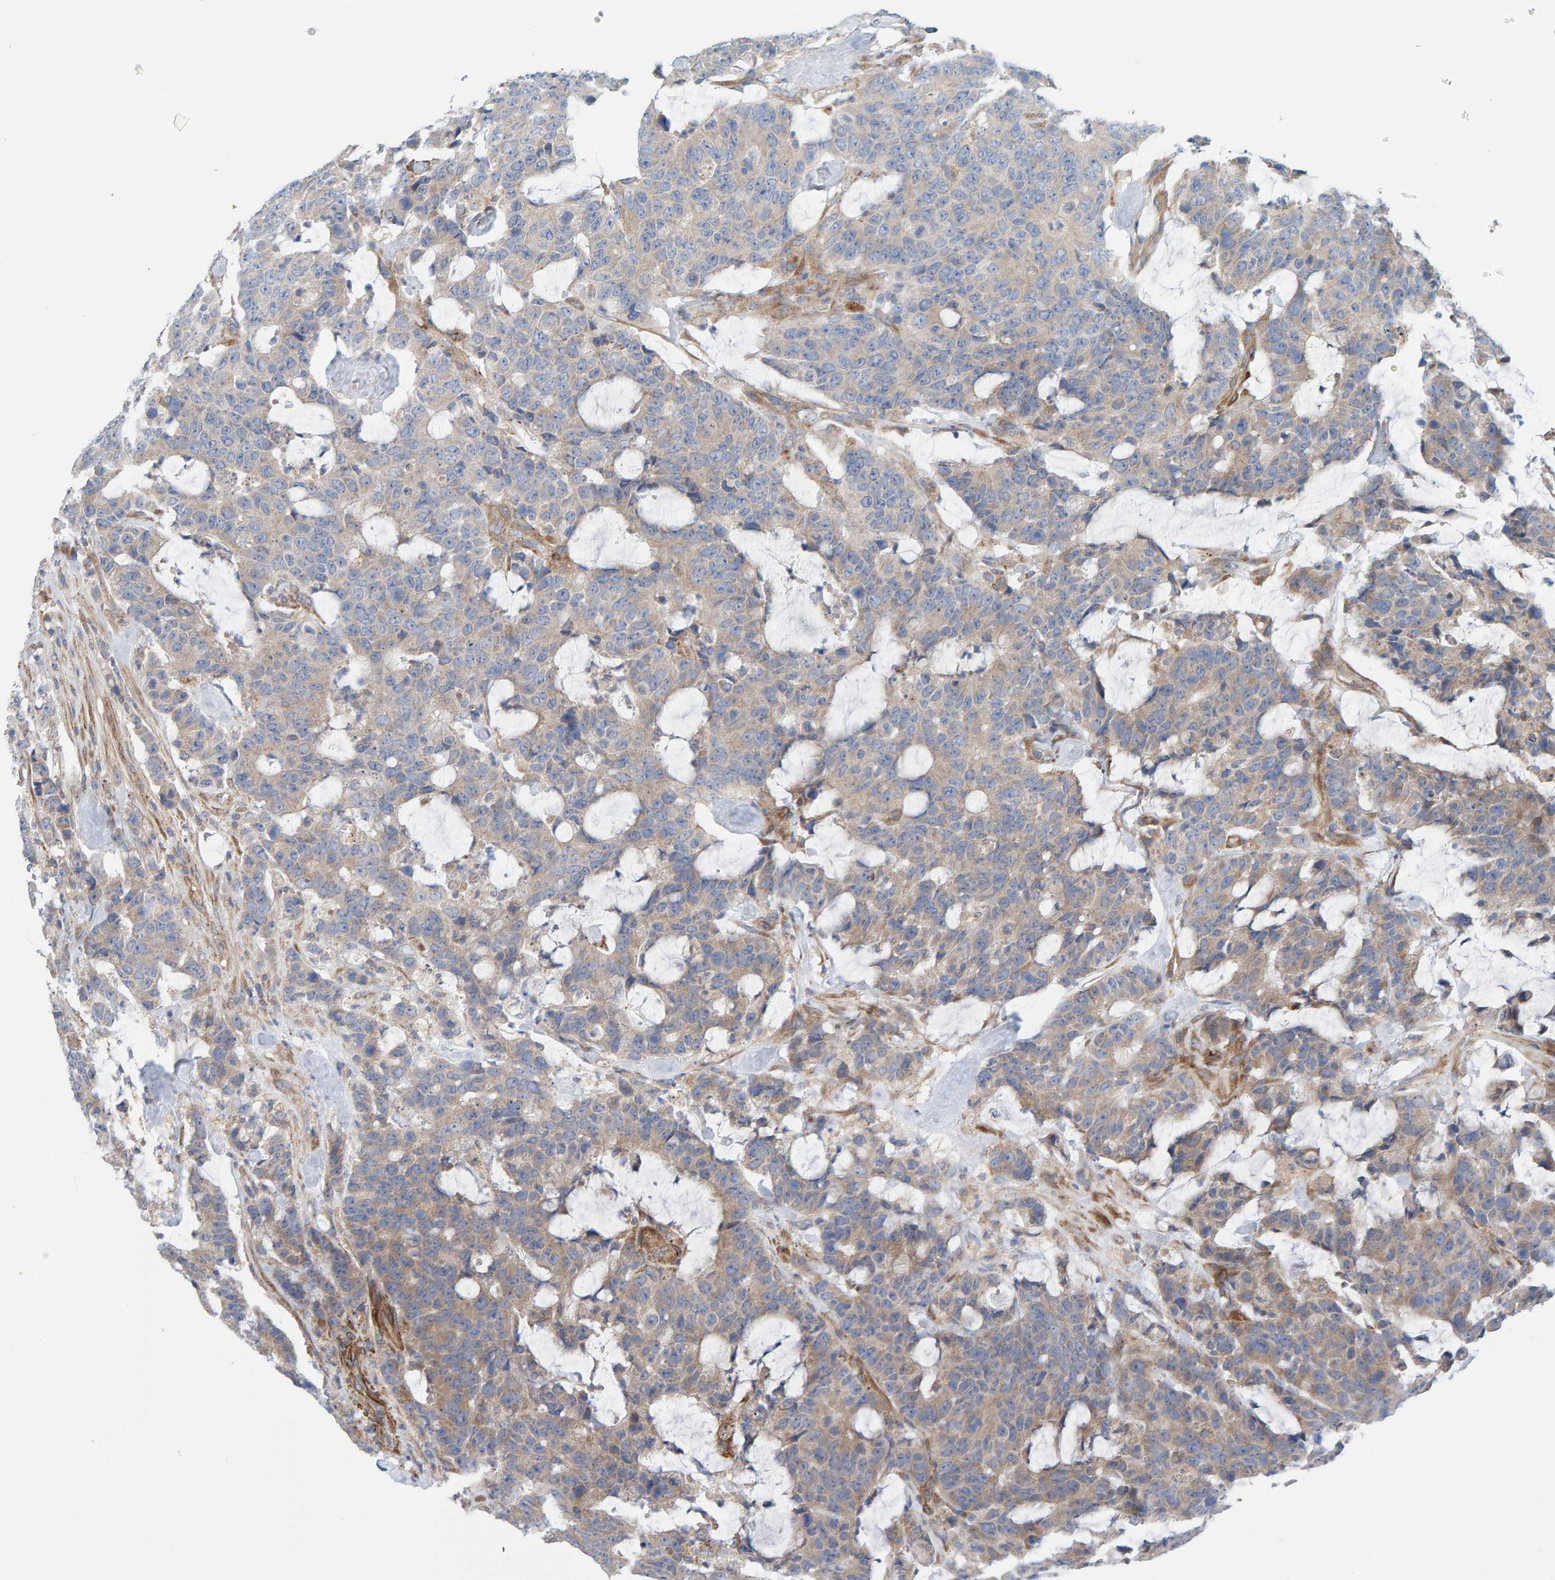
{"staining": {"intensity": "weak", "quantity": ">75%", "location": "cytoplasmic/membranous"}, "tissue": "colorectal cancer", "cell_type": "Tumor cells", "image_type": "cancer", "snomed": [{"axis": "morphology", "description": "Adenocarcinoma, NOS"}, {"axis": "topography", "description": "Colon"}], "caption": "Approximately >75% of tumor cells in adenocarcinoma (colorectal) demonstrate weak cytoplasmic/membranous protein expression as visualized by brown immunohistochemical staining.", "gene": "CDK5RAP3", "patient": {"sex": "female", "age": 86}}